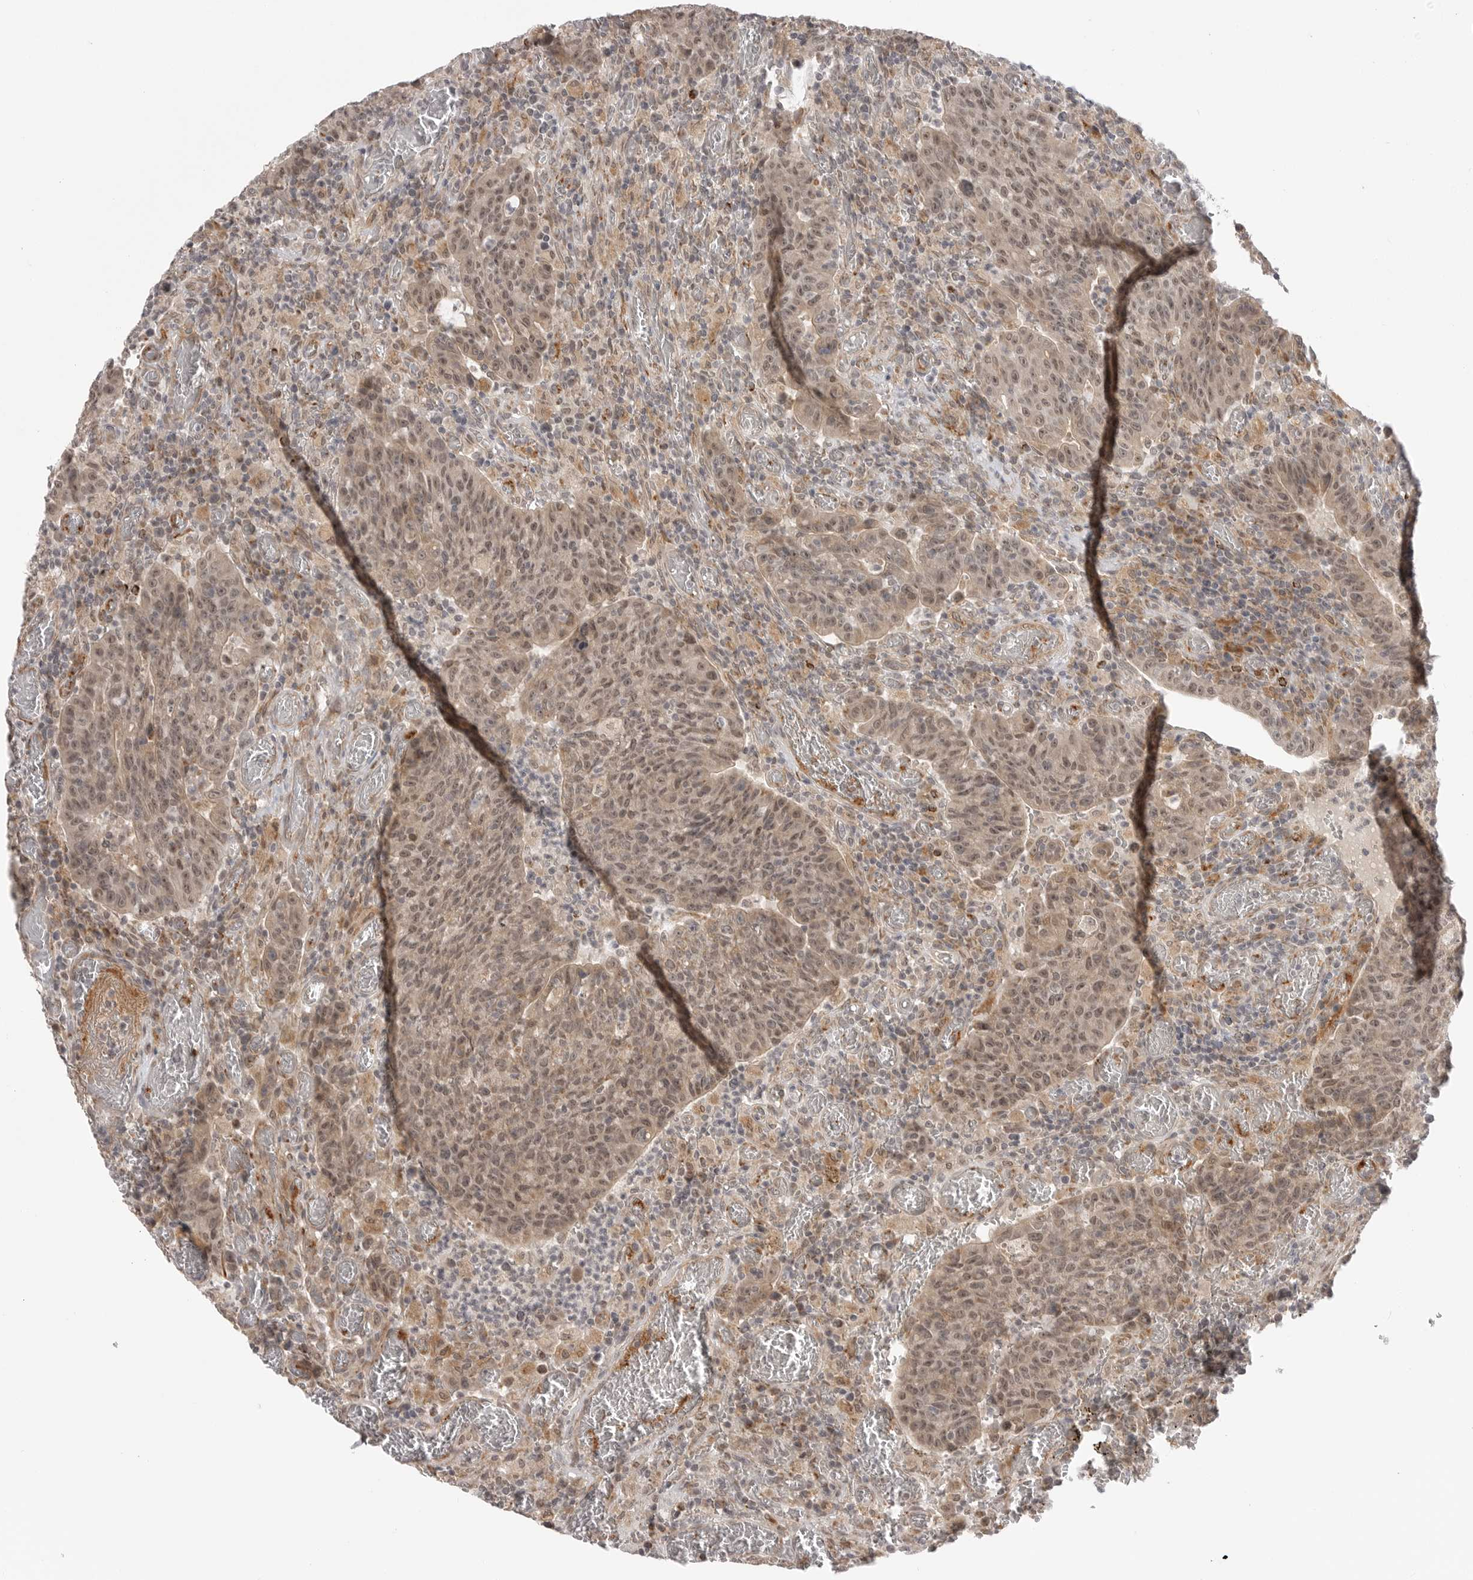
{"staining": {"intensity": "moderate", "quantity": ">75%", "location": "cytoplasmic/membranous,nuclear"}, "tissue": "colorectal cancer", "cell_type": "Tumor cells", "image_type": "cancer", "snomed": [{"axis": "morphology", "description": "Adenocarcinoma, NOS"}, {"axis": "topography", "description": "Colon"}], "caption": "Colorectal cancer (adenocarcinoma) stained with a protein marker demonstrates moderate staining in tumor cells.", "gene": "KALRN", "patient": {"sex": "female", "age": 75}}